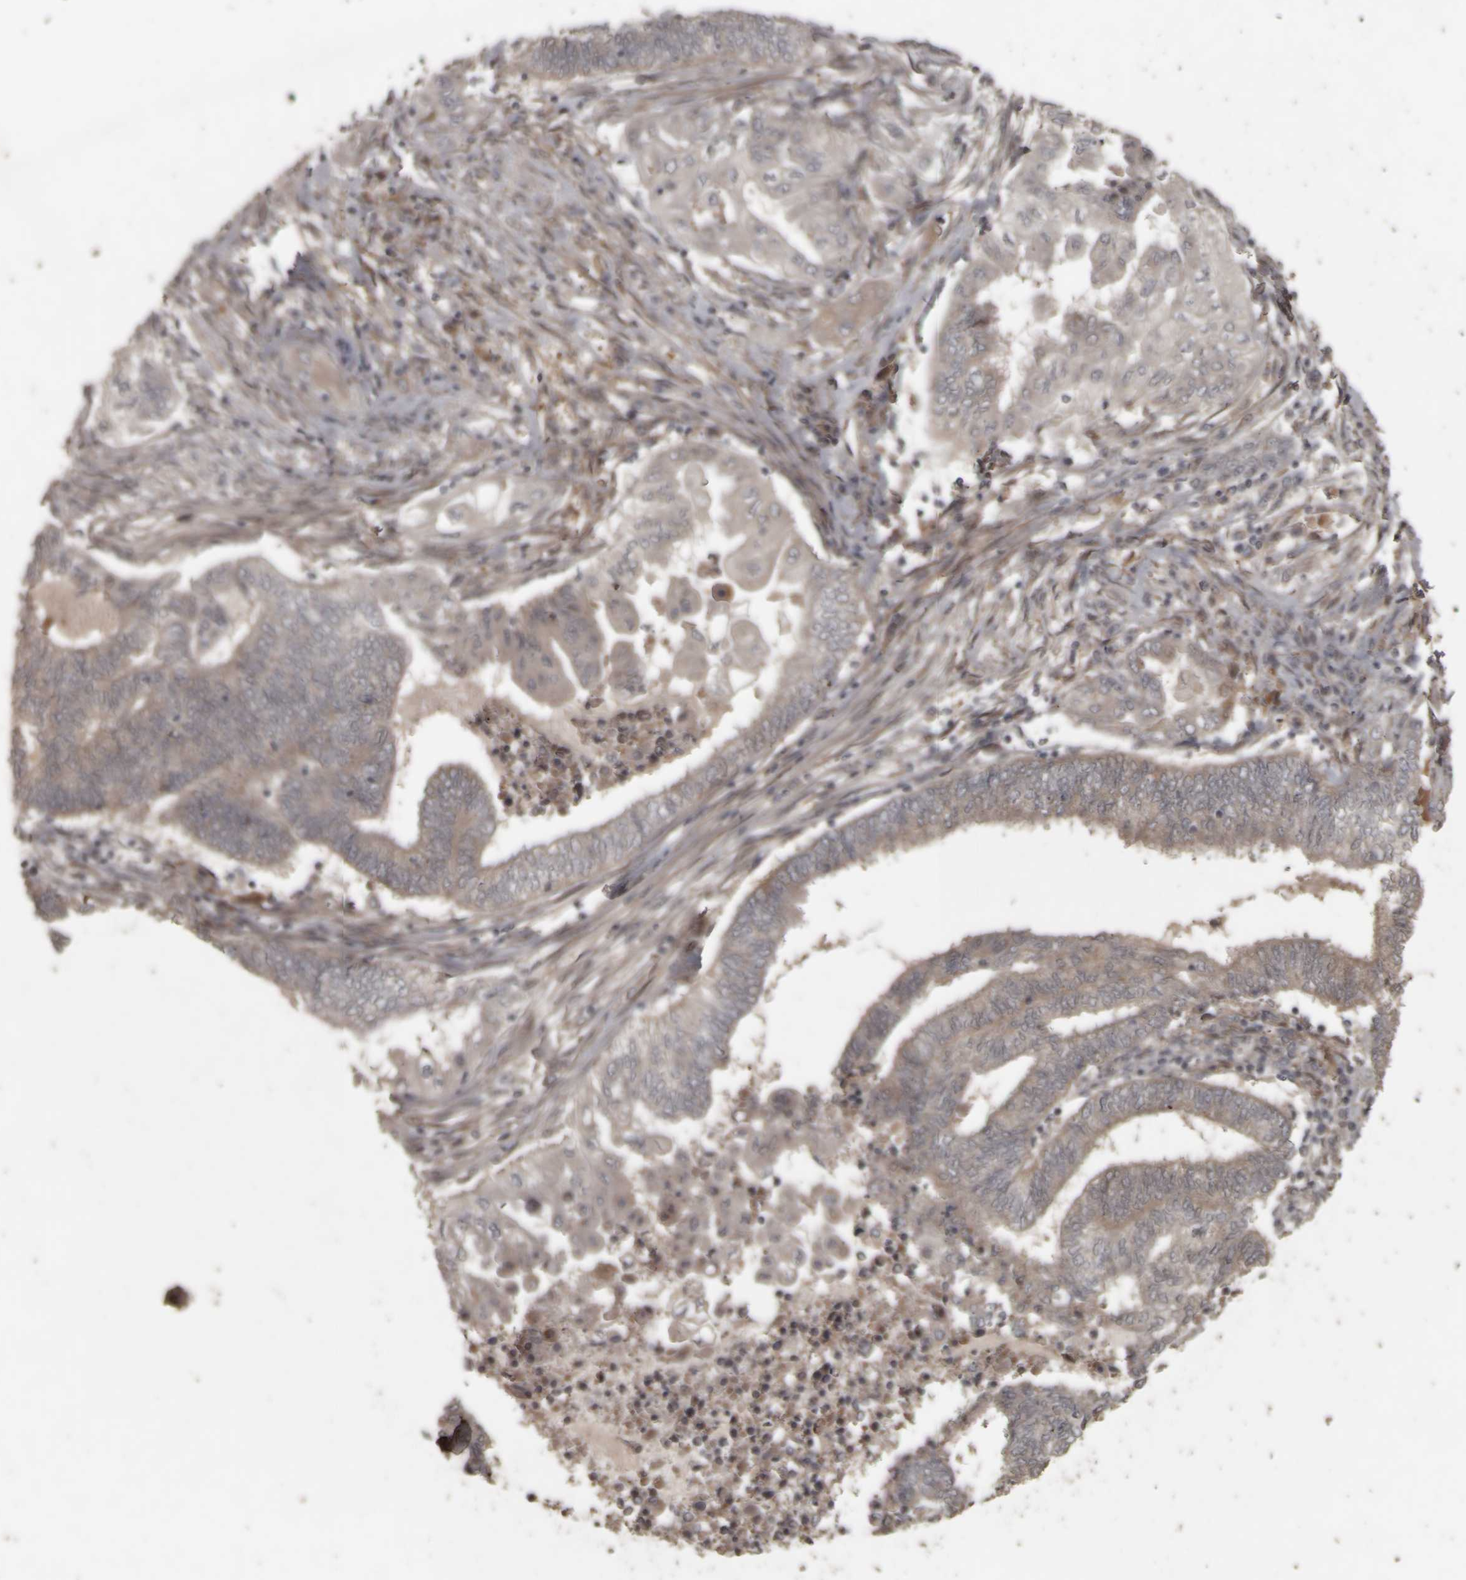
{"staining": {"intensity": "weak", "quantity": "<25%", "location": "cytoplasmic/membranous"}, "tissue": "endometrial cancer", "cell_type": "Tumor cells", "image_type": "cancer", "snomed": [{"axis": "morphology", "description": "Adenocarcinoma, NOS"}, {"axis": "topography", "description": "Uterus"}, {"axis": "topography", "description": "Endometrium"}], "caption": "Protein analysis of endometrial cancer reveals no significant staining in tumor cells.", "gene": "ACO1", "patient": {"sex": "female", "age": 70}}